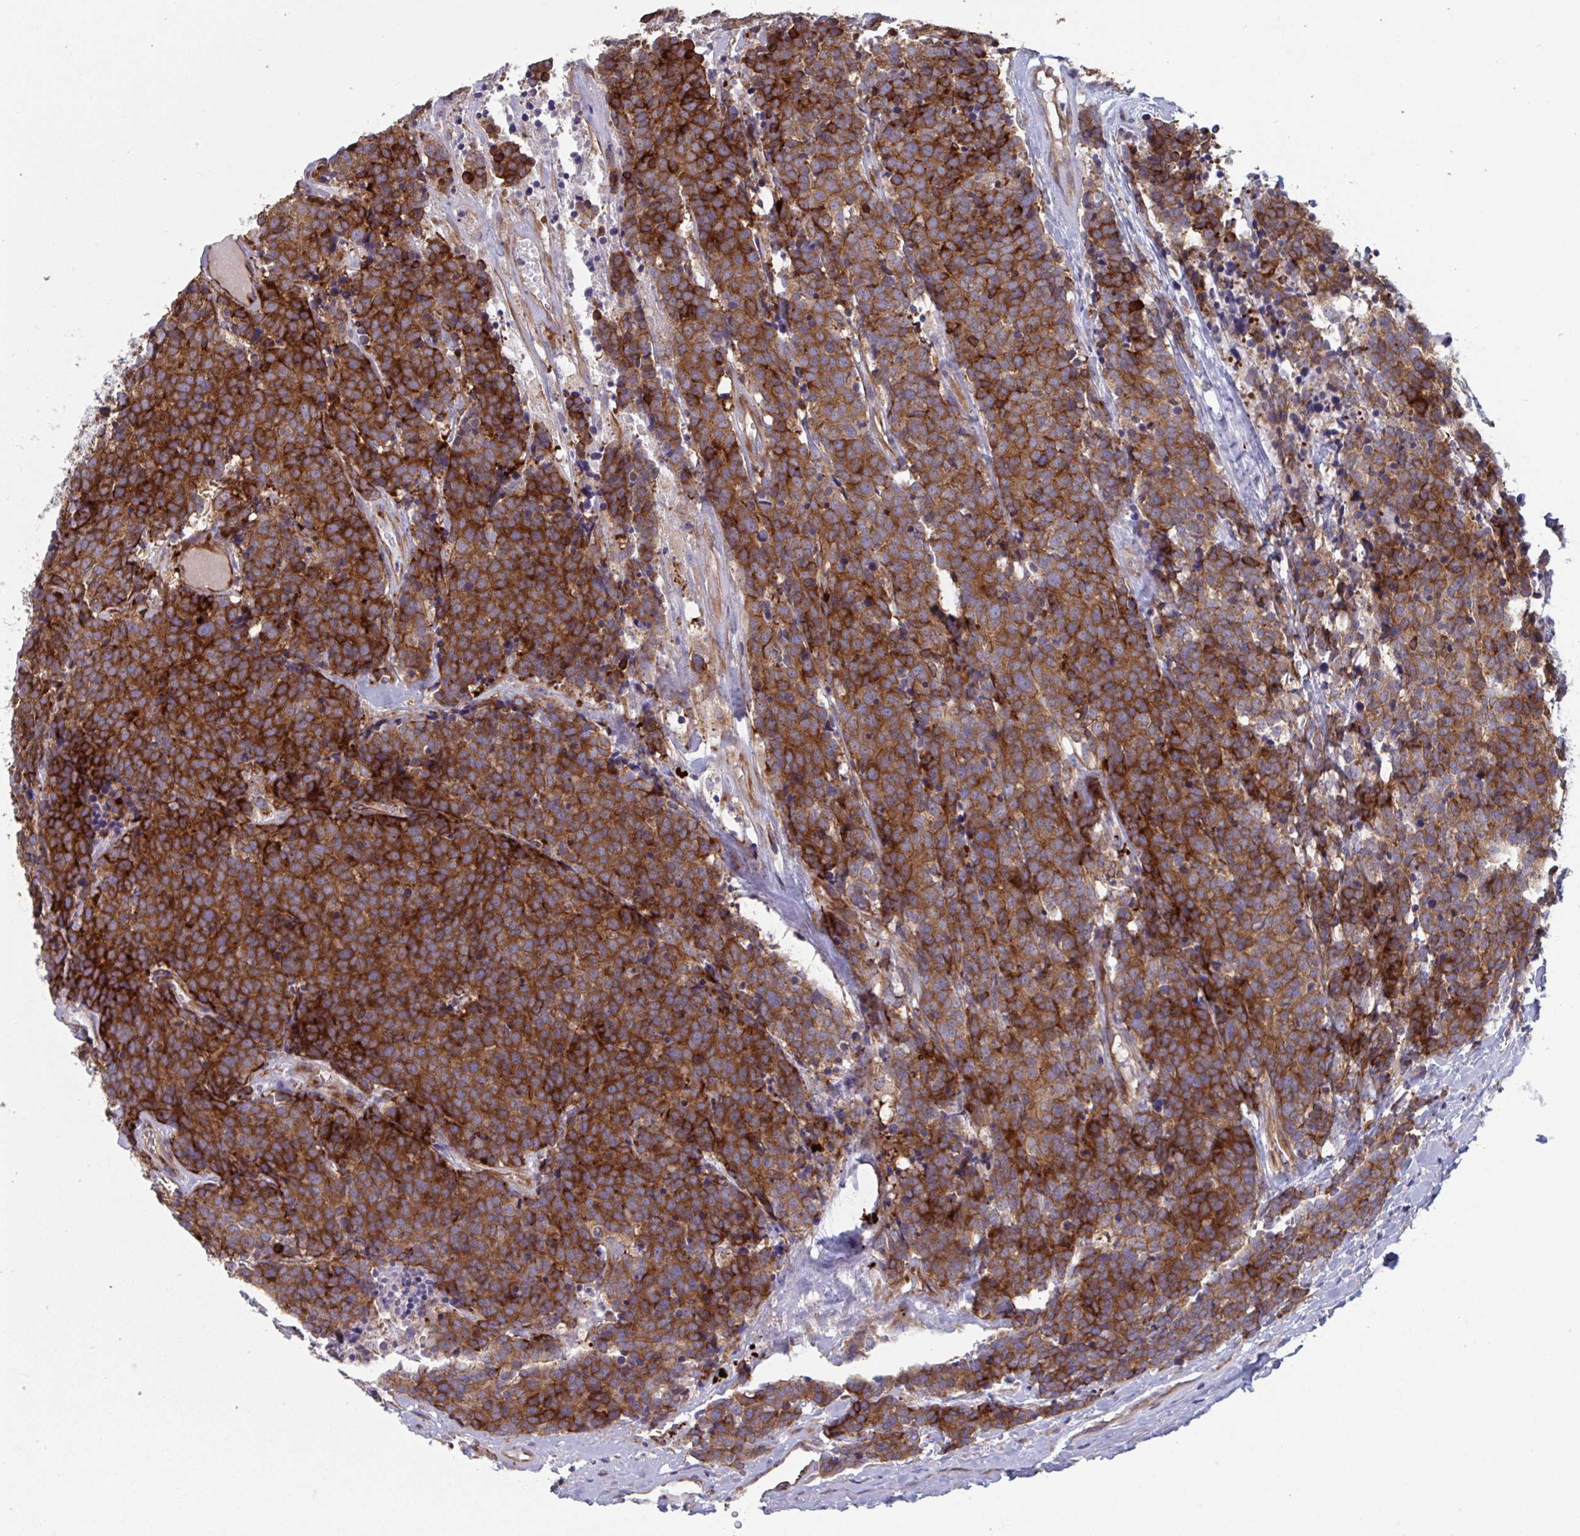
{"staining": {"intensity": "strong", "quantity": ">75%", "location": "cytoplasmic/membranous"}, "tissue": "carcinoid", "cell_type": "Tumor cells", "image_type": "cancer", "snomed": [{"axis": "morphology", "description": "Carcinoid, malignant, NOS"}, {"axis": "topography", "description": "Skin"}], "caption": "Carcinoid was stained to show a protein in brown. There is high levels of strong cytoplasmic/membranous expression in approximately >75% of tumor cells. The staining was performed using DAB, with brown indicating positive protein expression. Nuclei are stained blue with hematoxylin.", "gene": "TNFSF10", "patient": {"sex": "female", "age": 79}}